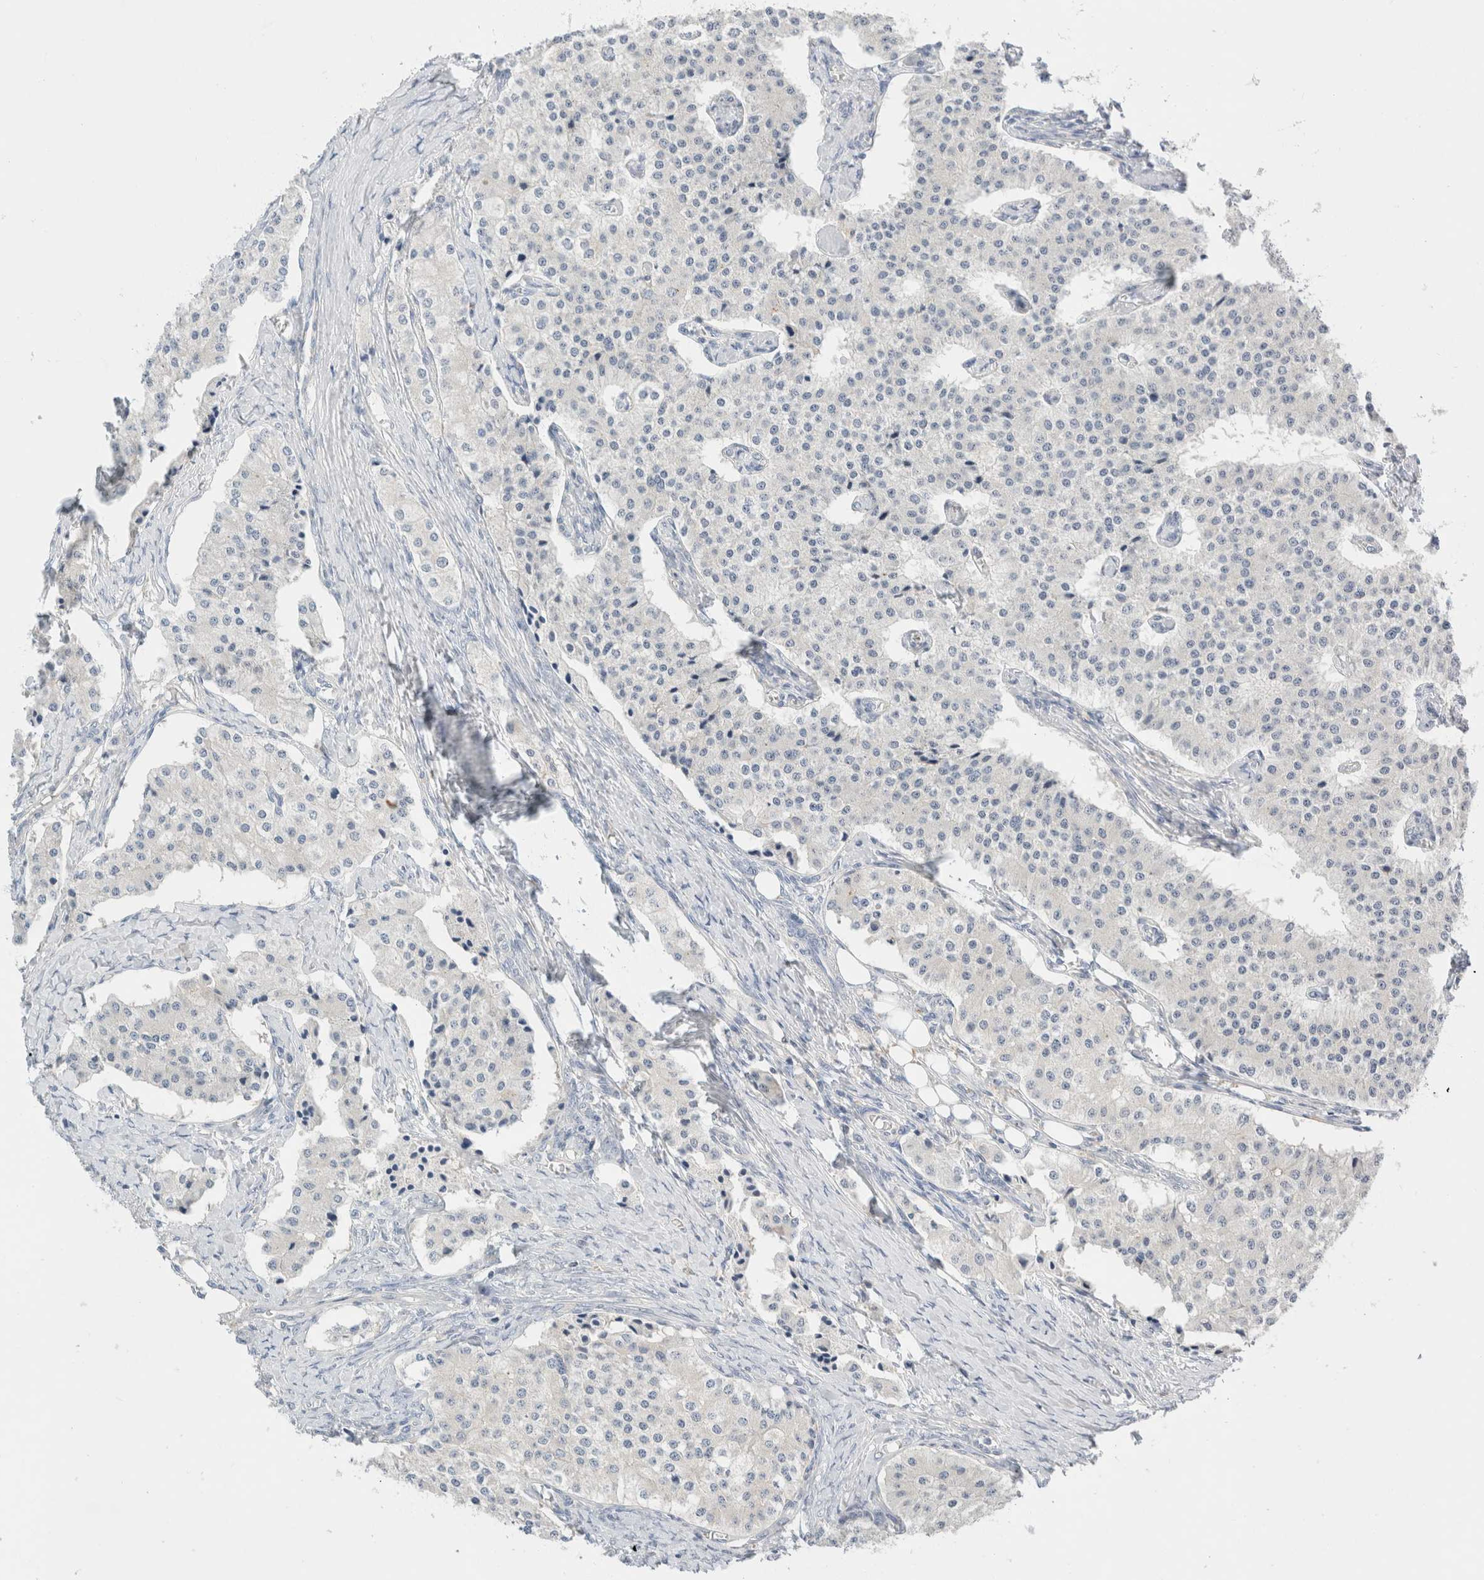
{"staining": {"intensity": "negative", "quantity": "none", "location": "none"}, "tissue": "carcinoid", "cell_type": "Tumor cells", "image_type": "cancer", "snomed": [{"axis": "morphology", "description": "Carcinoid, malignant, NOS"}, {"axis": "topography", "description": "Colon"}], "caption": "Malignant carcinoid was stained to show a protein in brown. There is no significant staining in tumor cells.", "gene": "SDR16C5", "patient": {"sex": "female", "age": 52}}